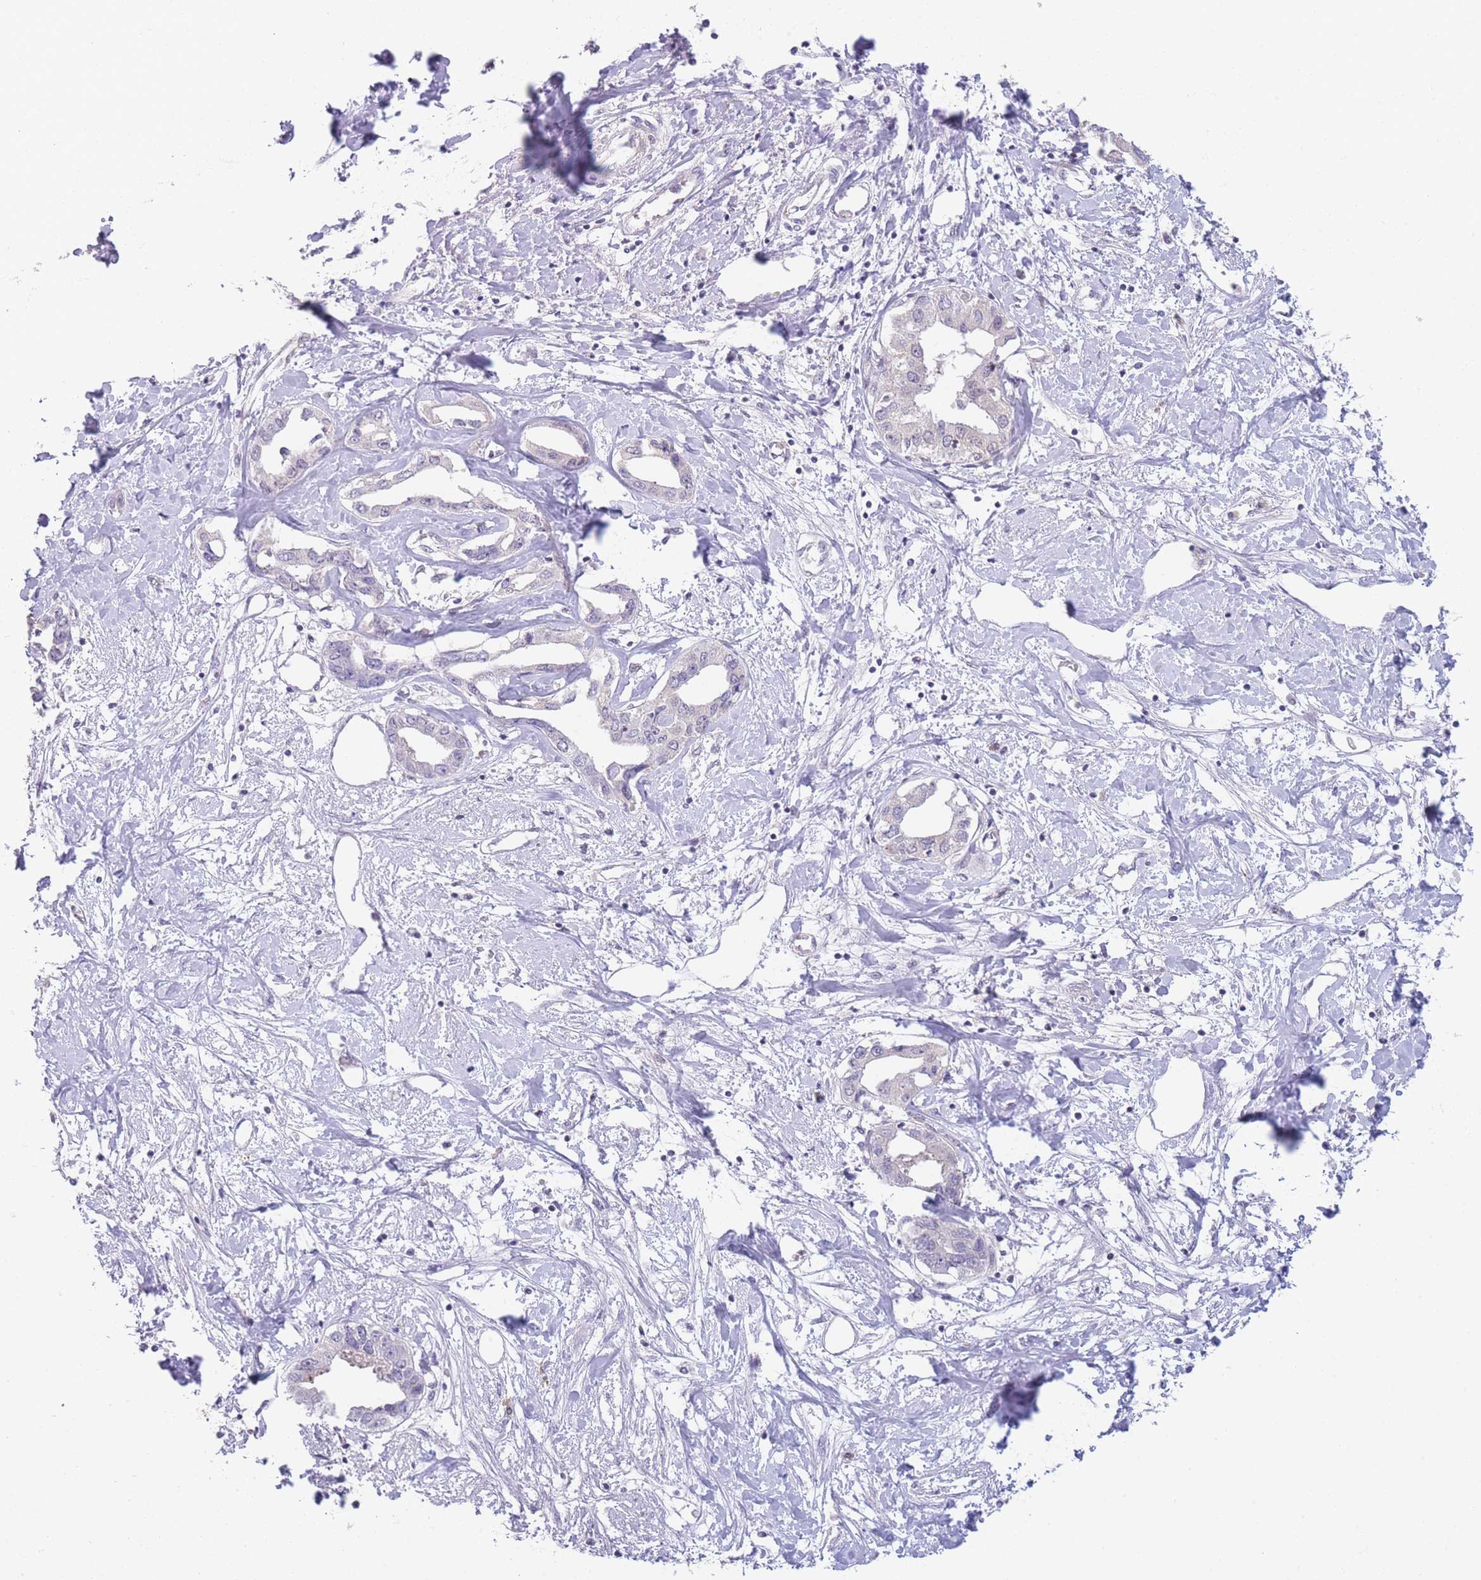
{"staining": {"intensity": "negative", "quantity": "none", "location": "none"}, "tissue": "liver cancer", "cell_type": "Tumor cells", "image_type": "cancer", "snomed": [{"axis": "morphology", "description": "Cholangiocarcinoma"}, {"axis": "topography", "description": "Liver"}], "caption": "High power microscopy histopathology image of an IHC photomicrograph of liver cancer (cholangiocarcinoma), revealing no significant staining in tumor cells. (DAB (3,3'-diaminobenzidine) immunohistochemistry, high magnification).", "gene": "MRI1", "patient": {"sex": "male", "age": 59}}